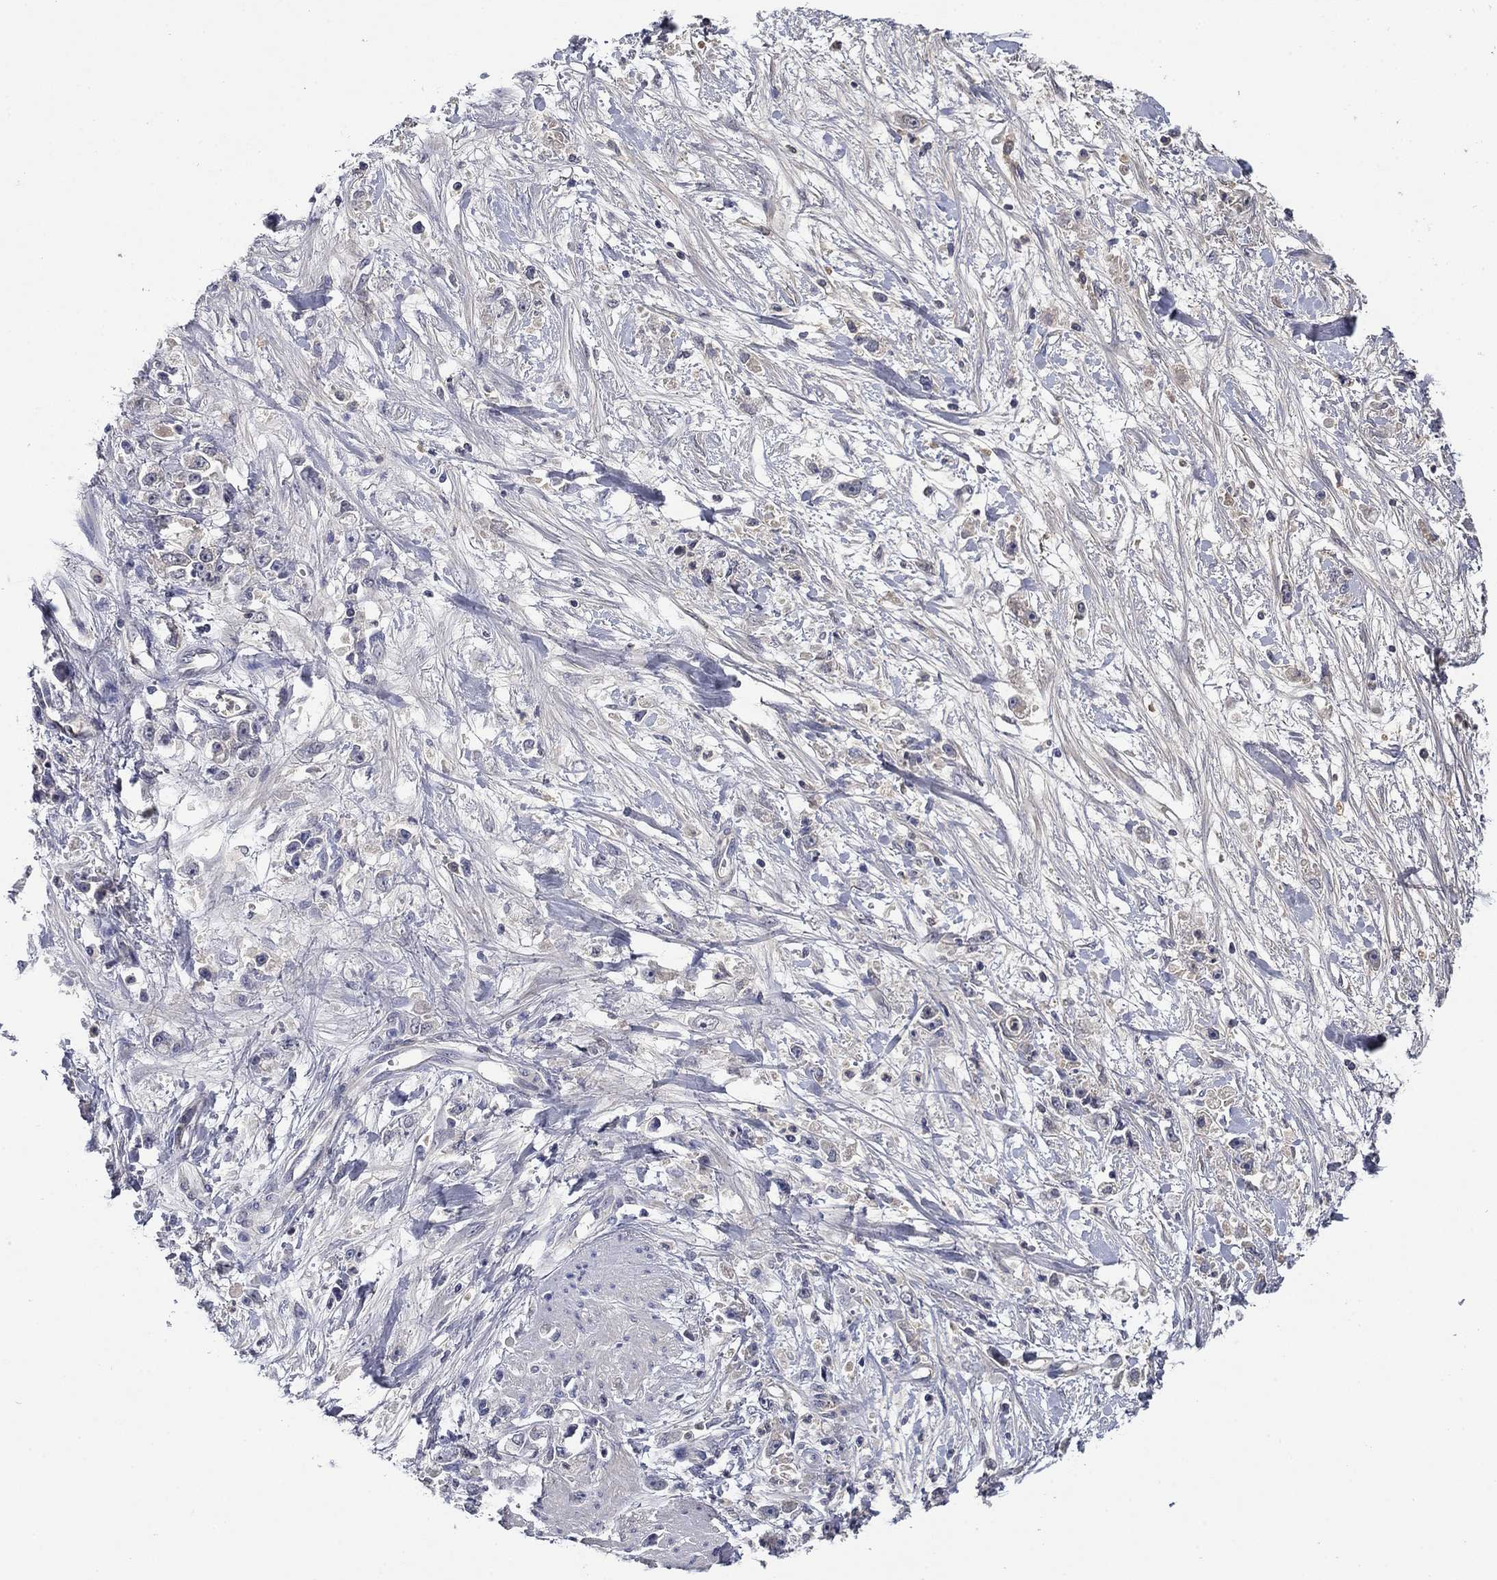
{"staining": {"intensity": "negative", "quantity": "none", "location": "none"}, "tissue": "stomach cancer", "cell_type": "Tumor cells", "image_type": "cancer", "snomed": [{"axis": "morphology", "description": "Adenocarcinoma, NOS"}, {"axis": "topography", "description": "Stomach"}], "caption": "Stomach cancer (adenocarcinoma) stained for a protein using immunohistochemistry (IHC) reveals no positivity tumor cells.", "gene": "DDTL", "patient": {"sex": "female", "age": 59}}